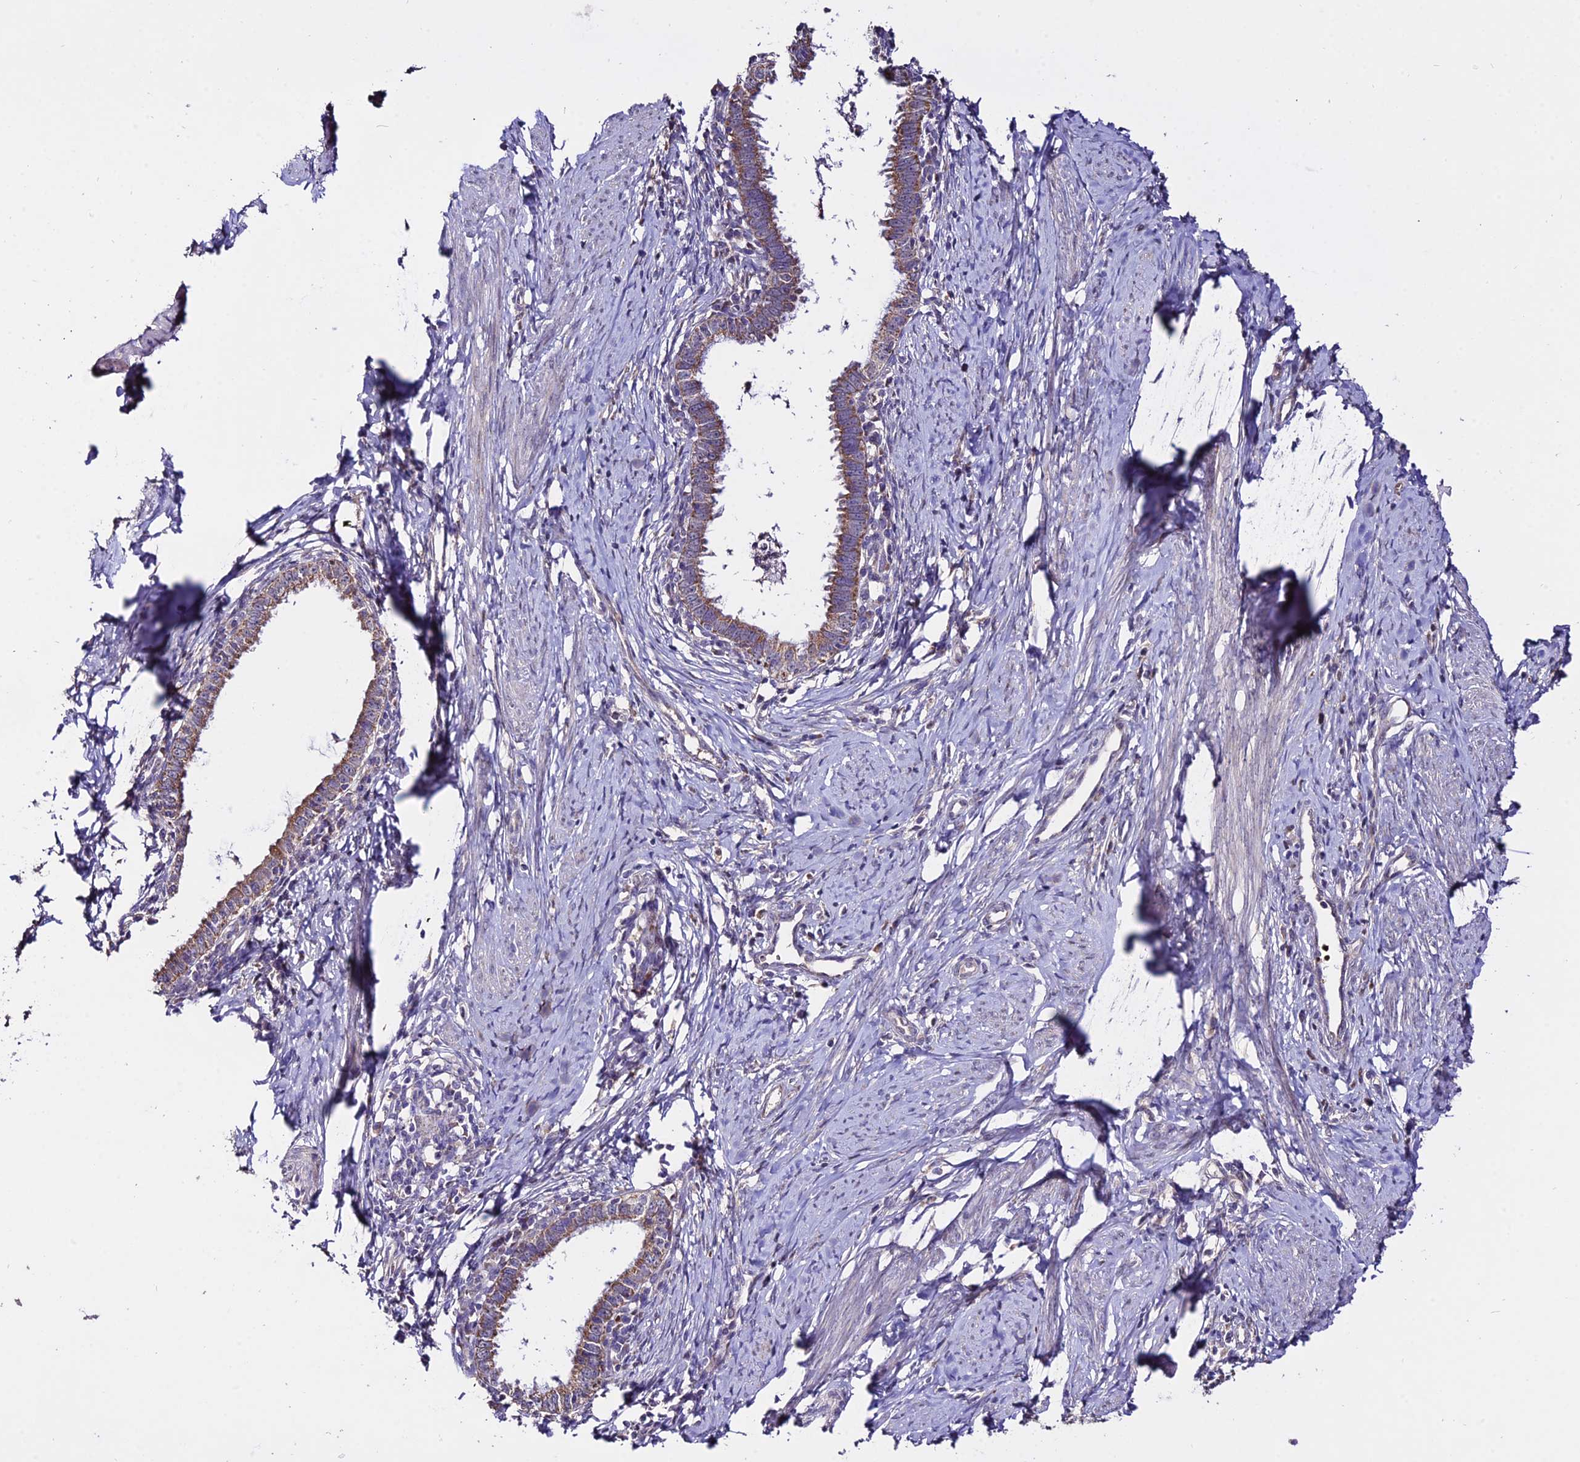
{"staining": {"intensity": "moderate", "quantity": "<25%", "location": "cytoplasmic/membranous"}, "tissue": "cervical cancer", "cell_type": "Tumor cells", "image_type": "cancer", "snomed": [{"axis": "morphology", "description": "Adenocarcinoma, NOS"}, {"axis": "topography", "description": "Cervix"}], "caption": "Approximately <25% of tumor cells in human adenocarcinoma (cervical) show moderate cytoplasmic/membranous protein positivity as visualized by brown immunohistochemical staining.", "gene": "WDR5B", "patient": {"sex": "female", "age": 36}}